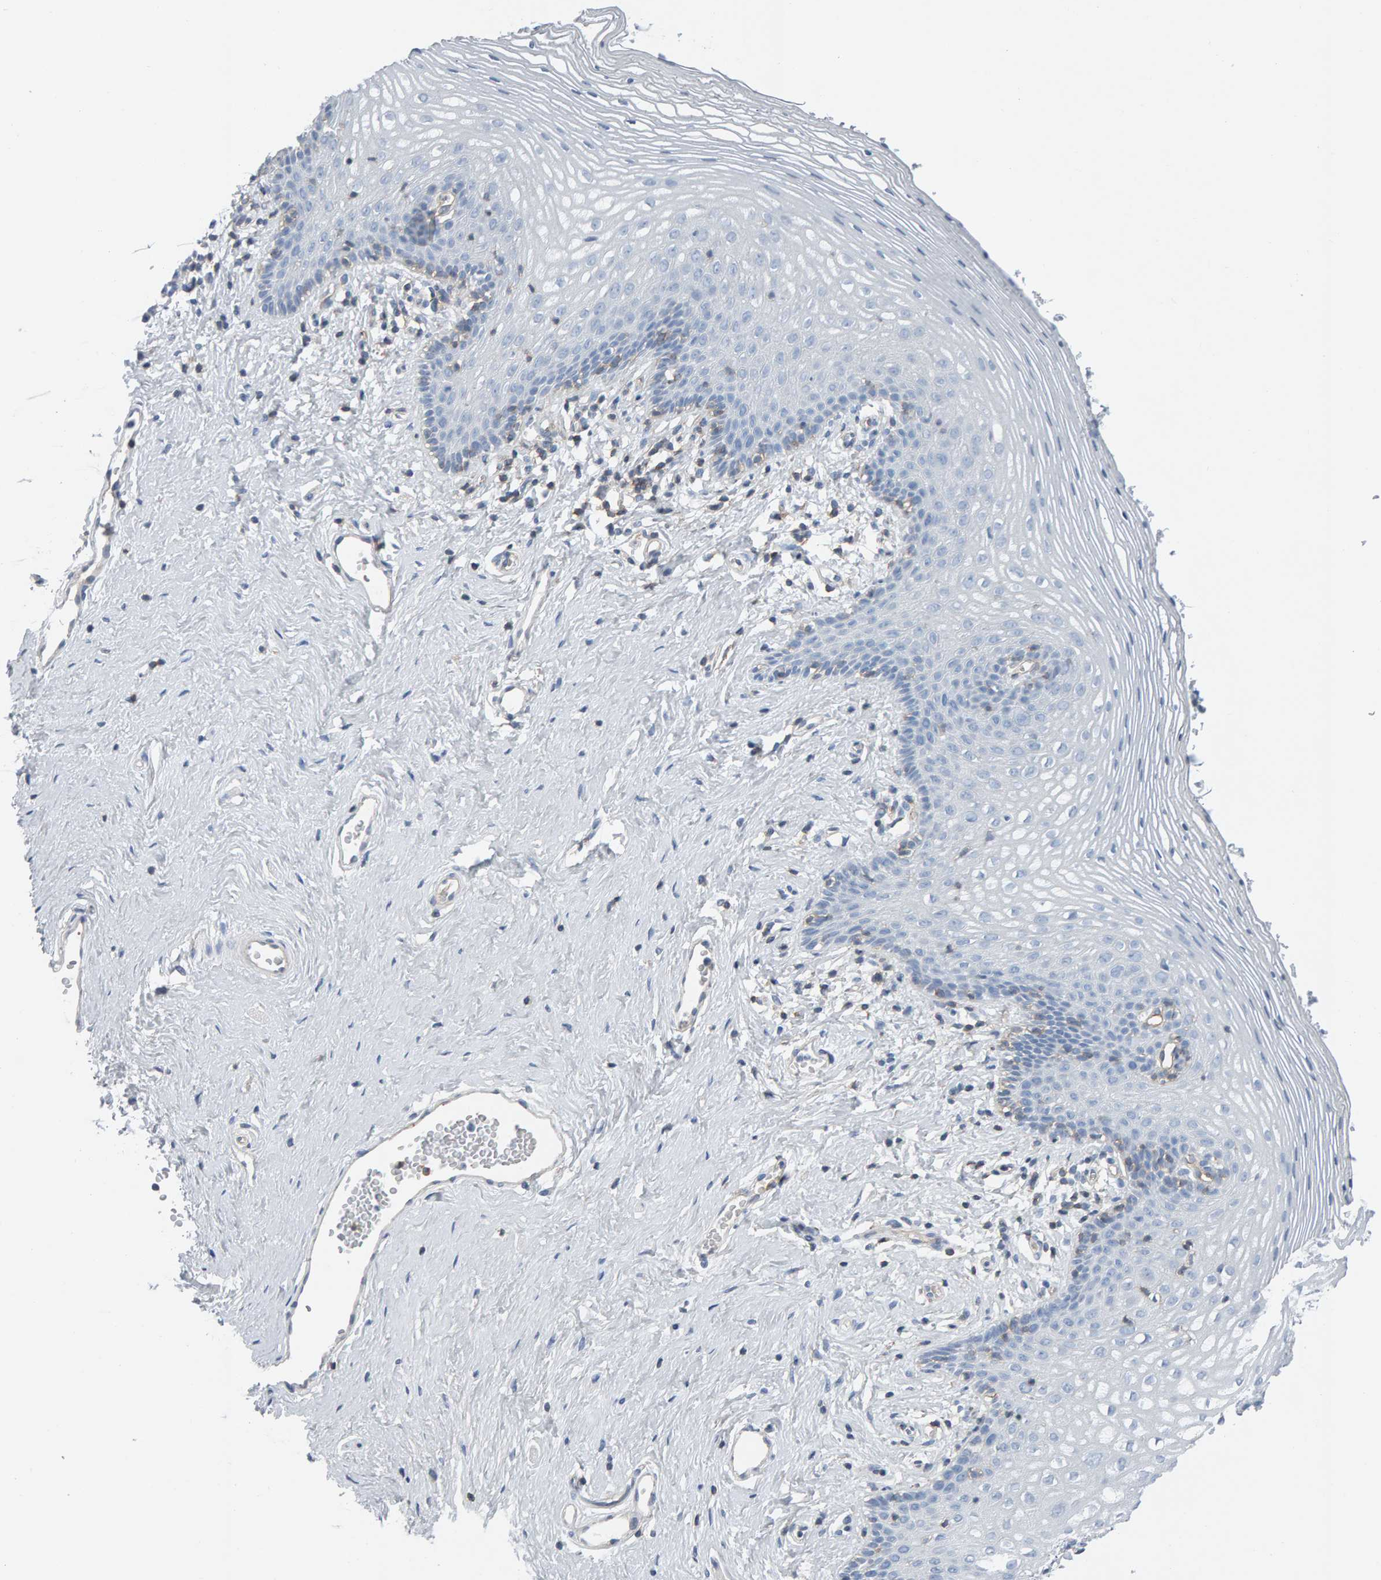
{"staining": {"intensity": "negative", "quantity": "none", "location": "none"}, "tissue": "vagina", "cell_type": "Squamous epithelial cells", "image_type": "normal", "snomed": [{"axis": "morphology", "description": "Normal tissue, NOS"}, {"axis": "topography", "description": "Vagina"}], "caption": "The immunohistochemistry histopathology image has no significant staining in squamous epithelial cells of vagina. Brightfield microscopy of IHC stained with DAB (3,3'-diaminobenzidine) (brown) and hematoxylin (blue), captured at high magnification.", "gene": "FYN", "patient": {"sex": "female", "age": 32}}